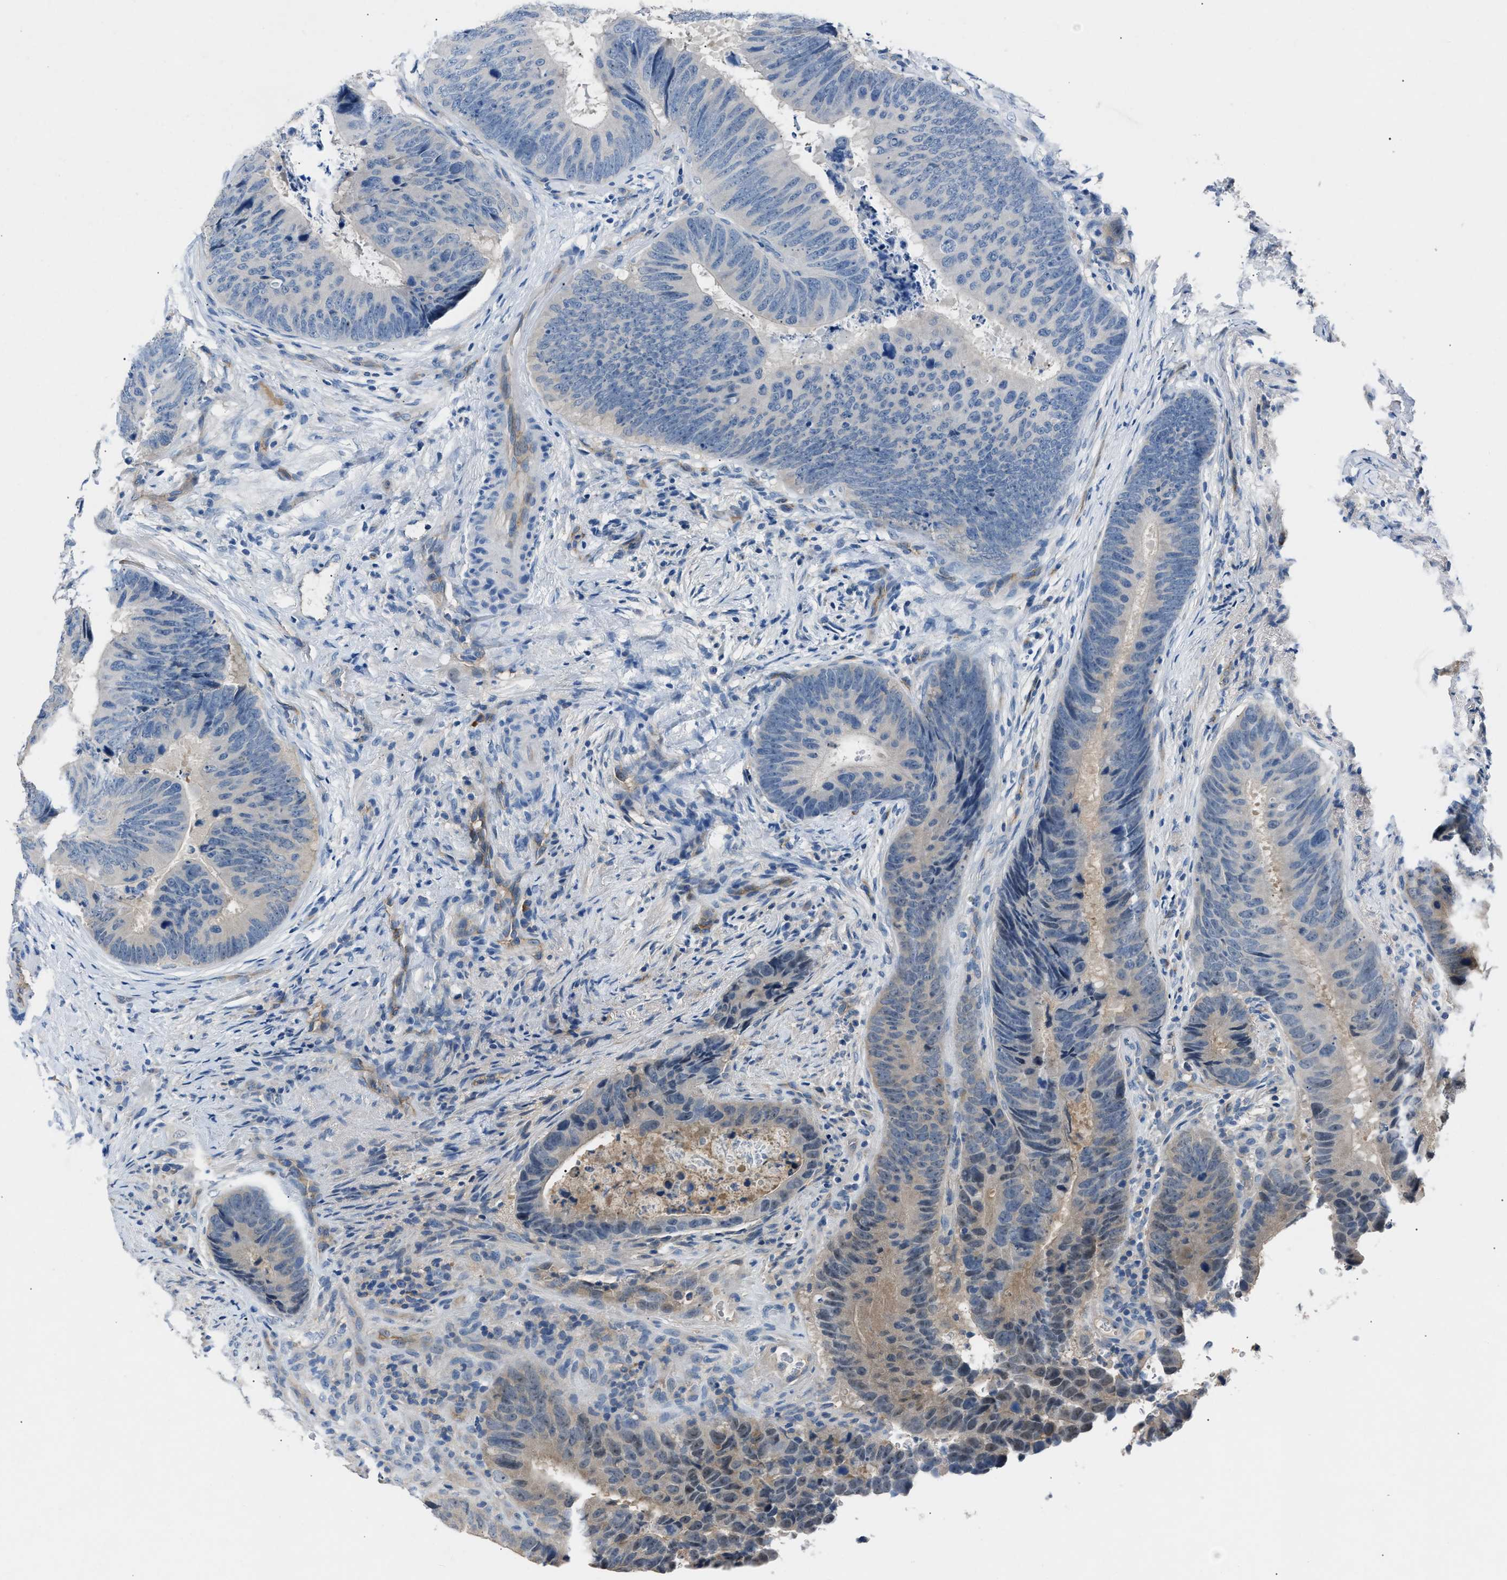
{"staining": {"intensity": "weak", "quantity": "<25%", "location": "cytoplasmic/membranous"}, "tissue": "colorectal cancer", "cell_type": "Tumor cells", "image_type": "cancer", "snomed": [{"axis": "morphology", "description": "Adenocarcinoma, NOS"}, {"axis": "topography", "description": "Colon"}], "caption": "DAB immunohistochemical staining of human colorectal cancer (adenocarcinoma) exhibits no significant staining in tumor cells.", "gene": "DNAAF5", "patient": {"sex": "male", "age": 56}}